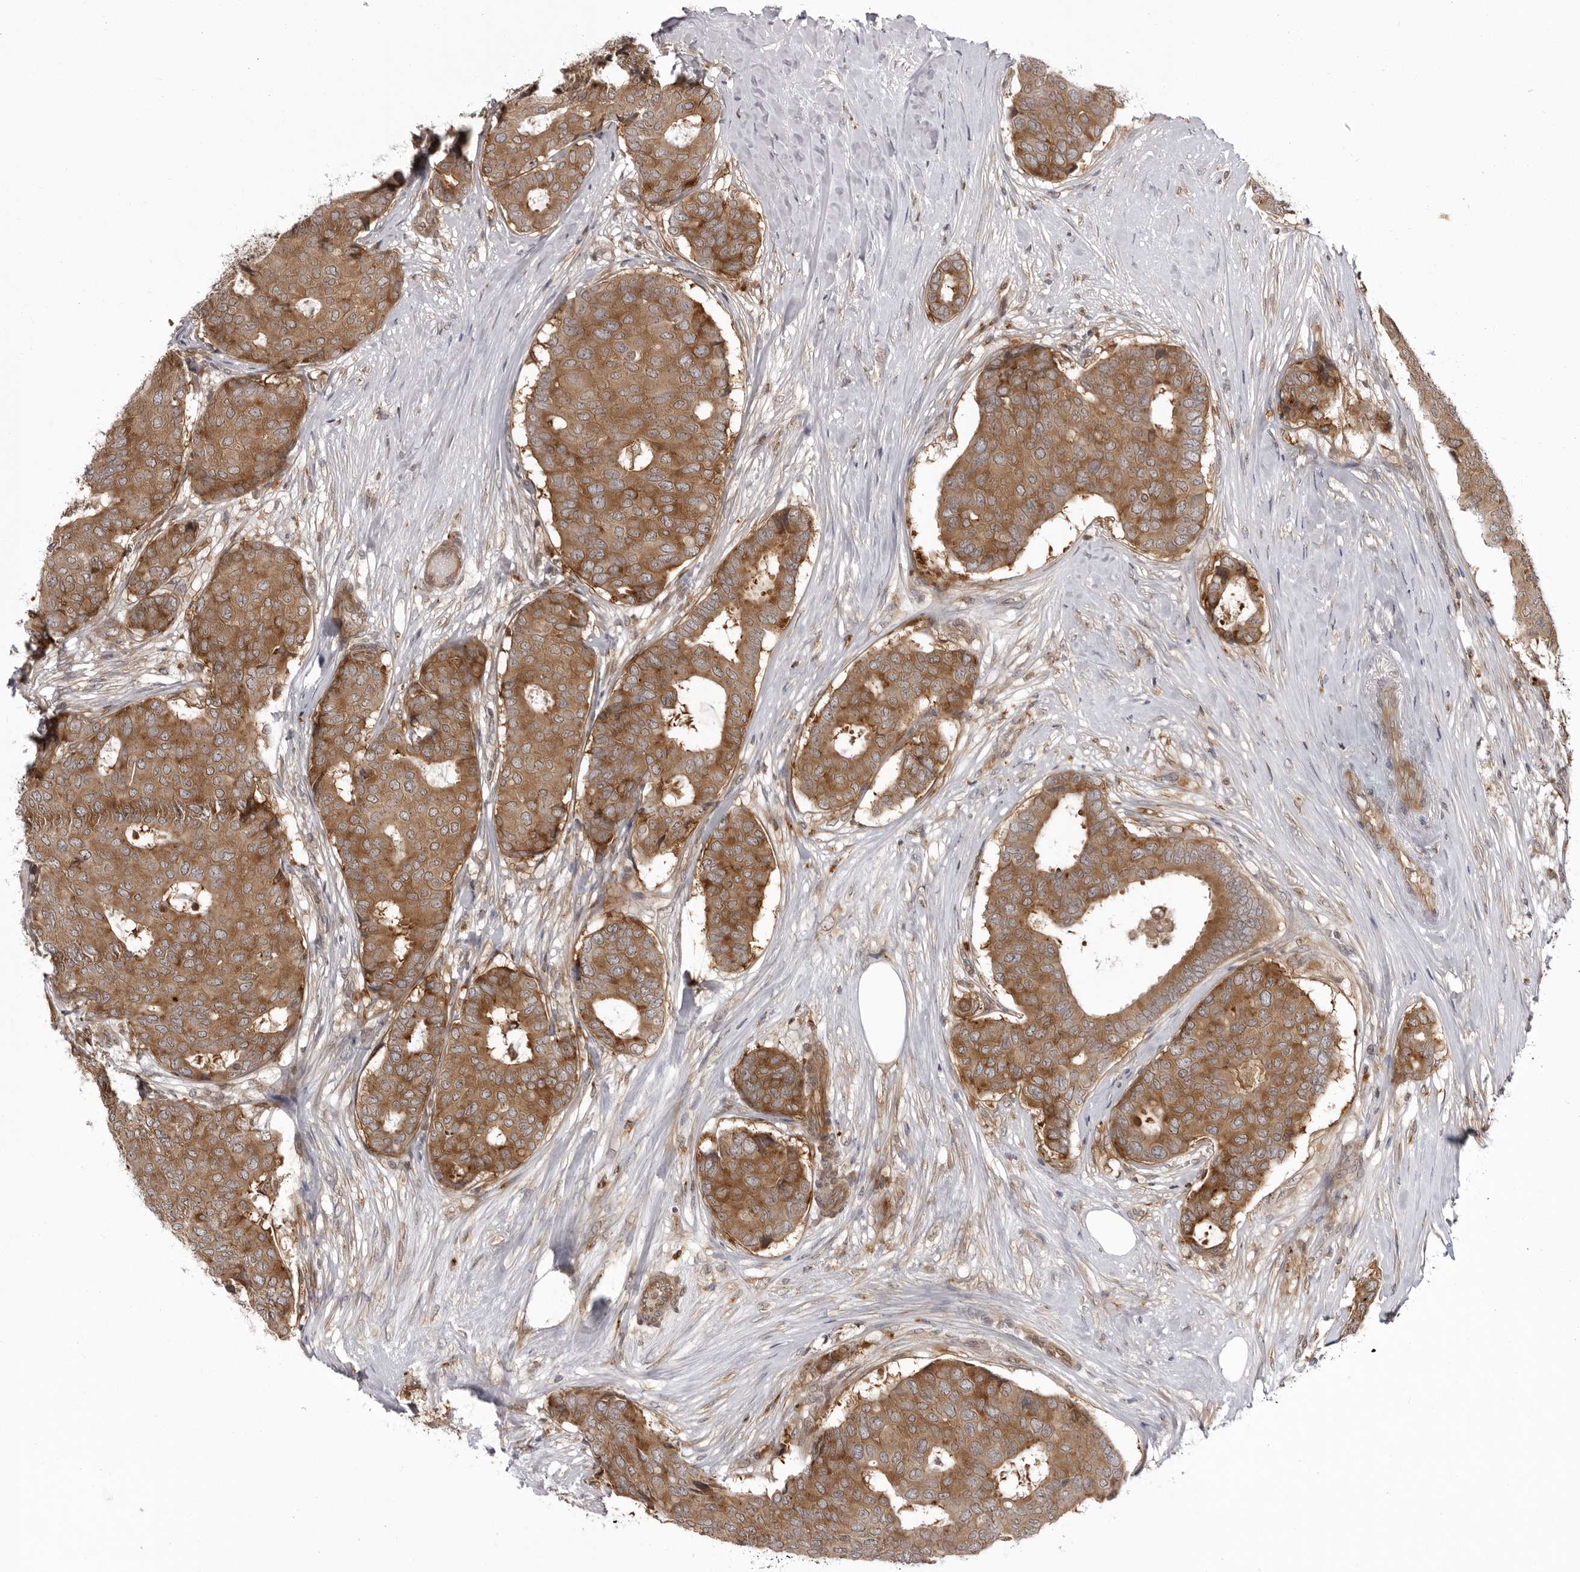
{"staining": {"intensity": "moderate", "quantity": ">75%", "location": "cytoplasmic/membranous"}, "tissue": "breast cancer", "cell_type": "Tumor cells", "image_type": "cancer", "snomed": [{"axis": "morphology", "description": "Duct carcinoma"}, {"axis": "topography", "description": "Breast"}], "caption": "Approximately >75% of tumor cells in human breast invasive ductal carcinoma show moderate cytoplasmic/membranous protein expression as visualized by brown immunohistochemical staining.", "gene": "USP43", "patient": {"sex": "female", "age": 75}}